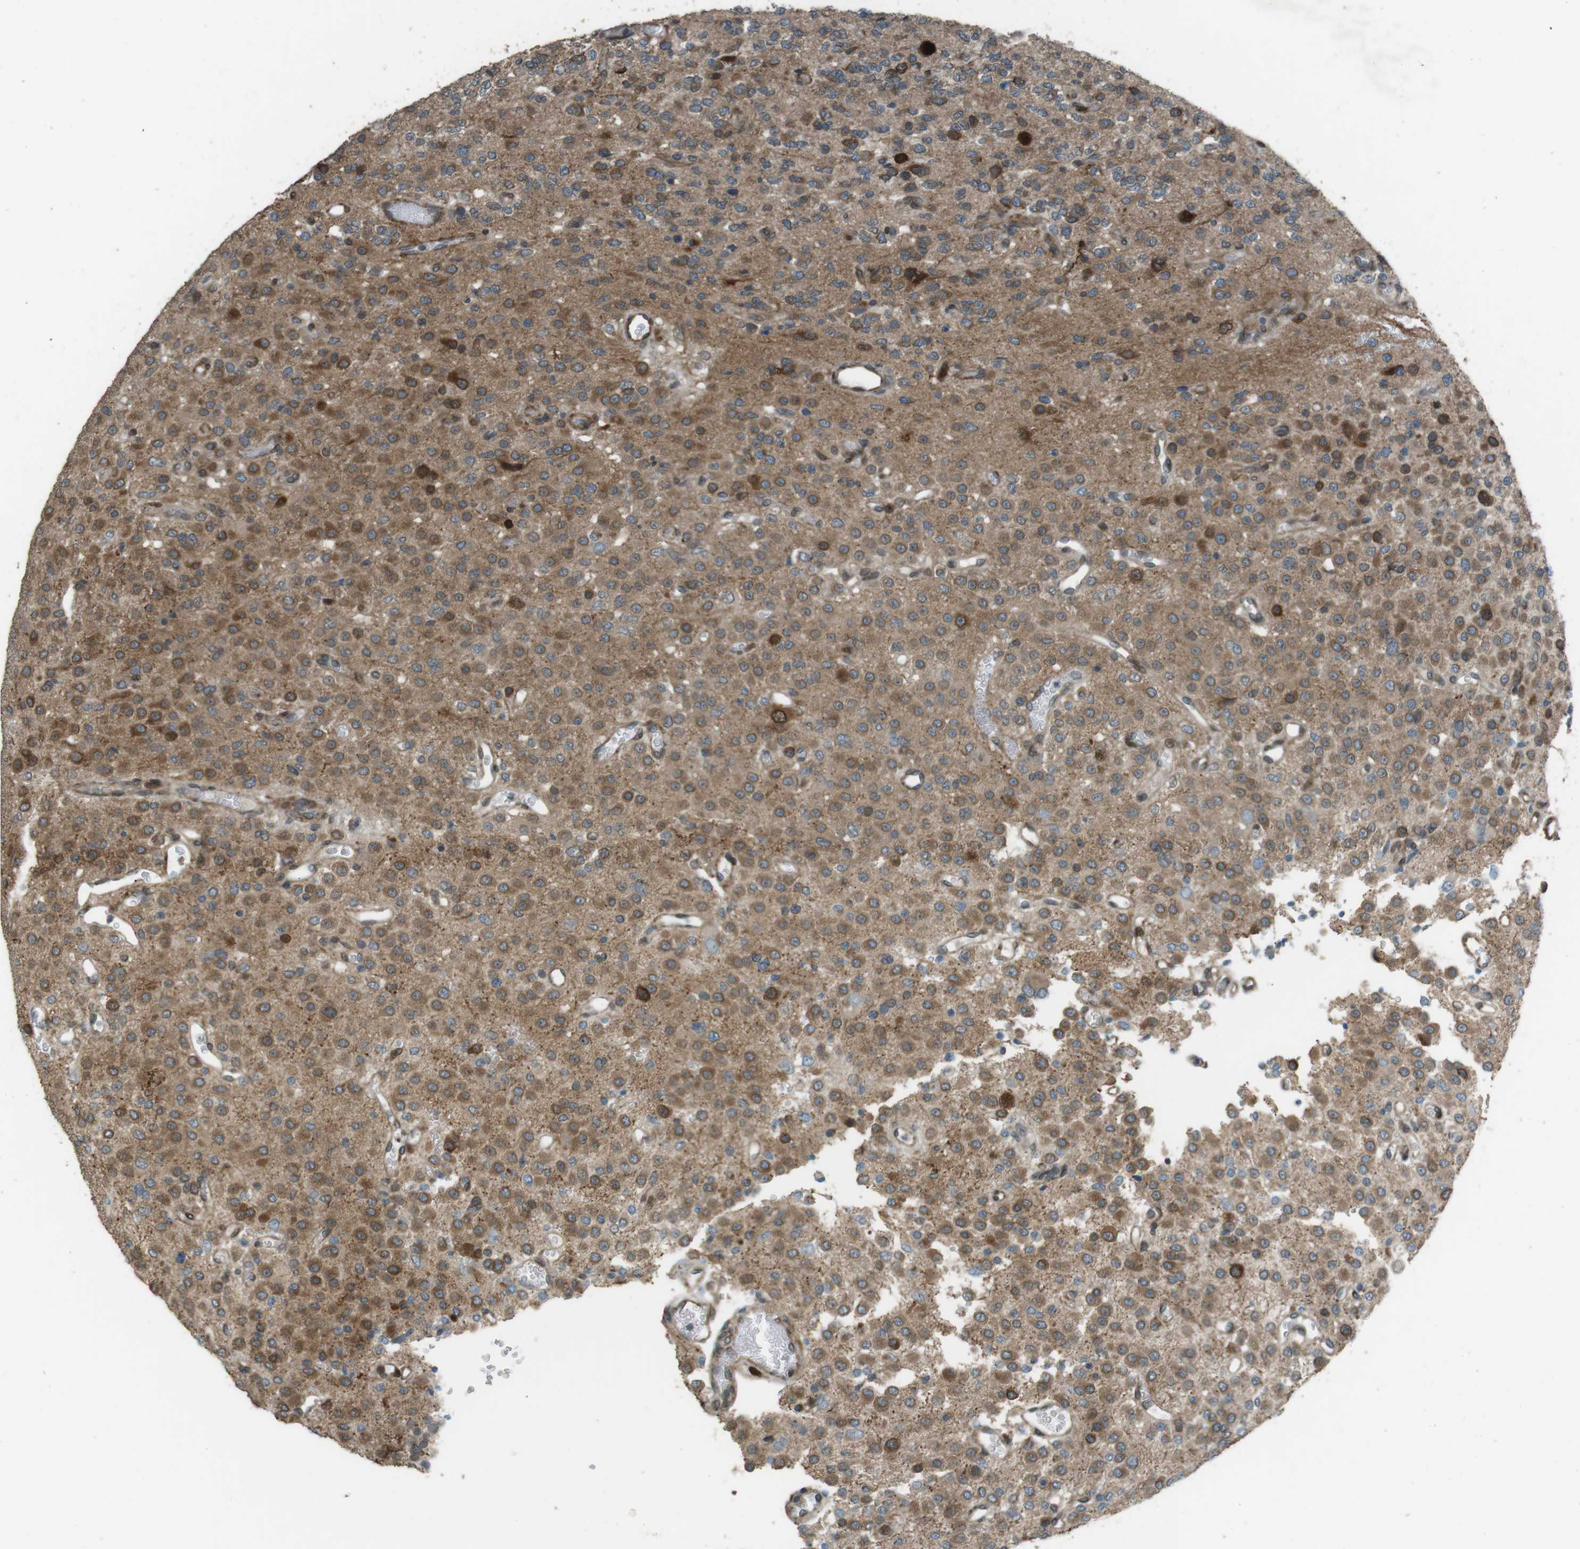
{"staining": {"intensity": "moderate", "quantity": ">75%", "location": "cytoplasmic/membranous"}, "tissue": "glioma", "cell_type": "Tumor cells", "image_type": "cancer", "snomed": [{"axis": "morphology", "description": "Glioma, malignant, Low grade"}, {"axis": "topography", "description": "Brain"}], "caption": "Human glioma stained with a brown dye demonstrates moderate cytoplasmic/membranous positive expression in approximately >75% of tumor cells.", "gene": "ZNF330", "patient": {"sex": "male", "age": 38}}